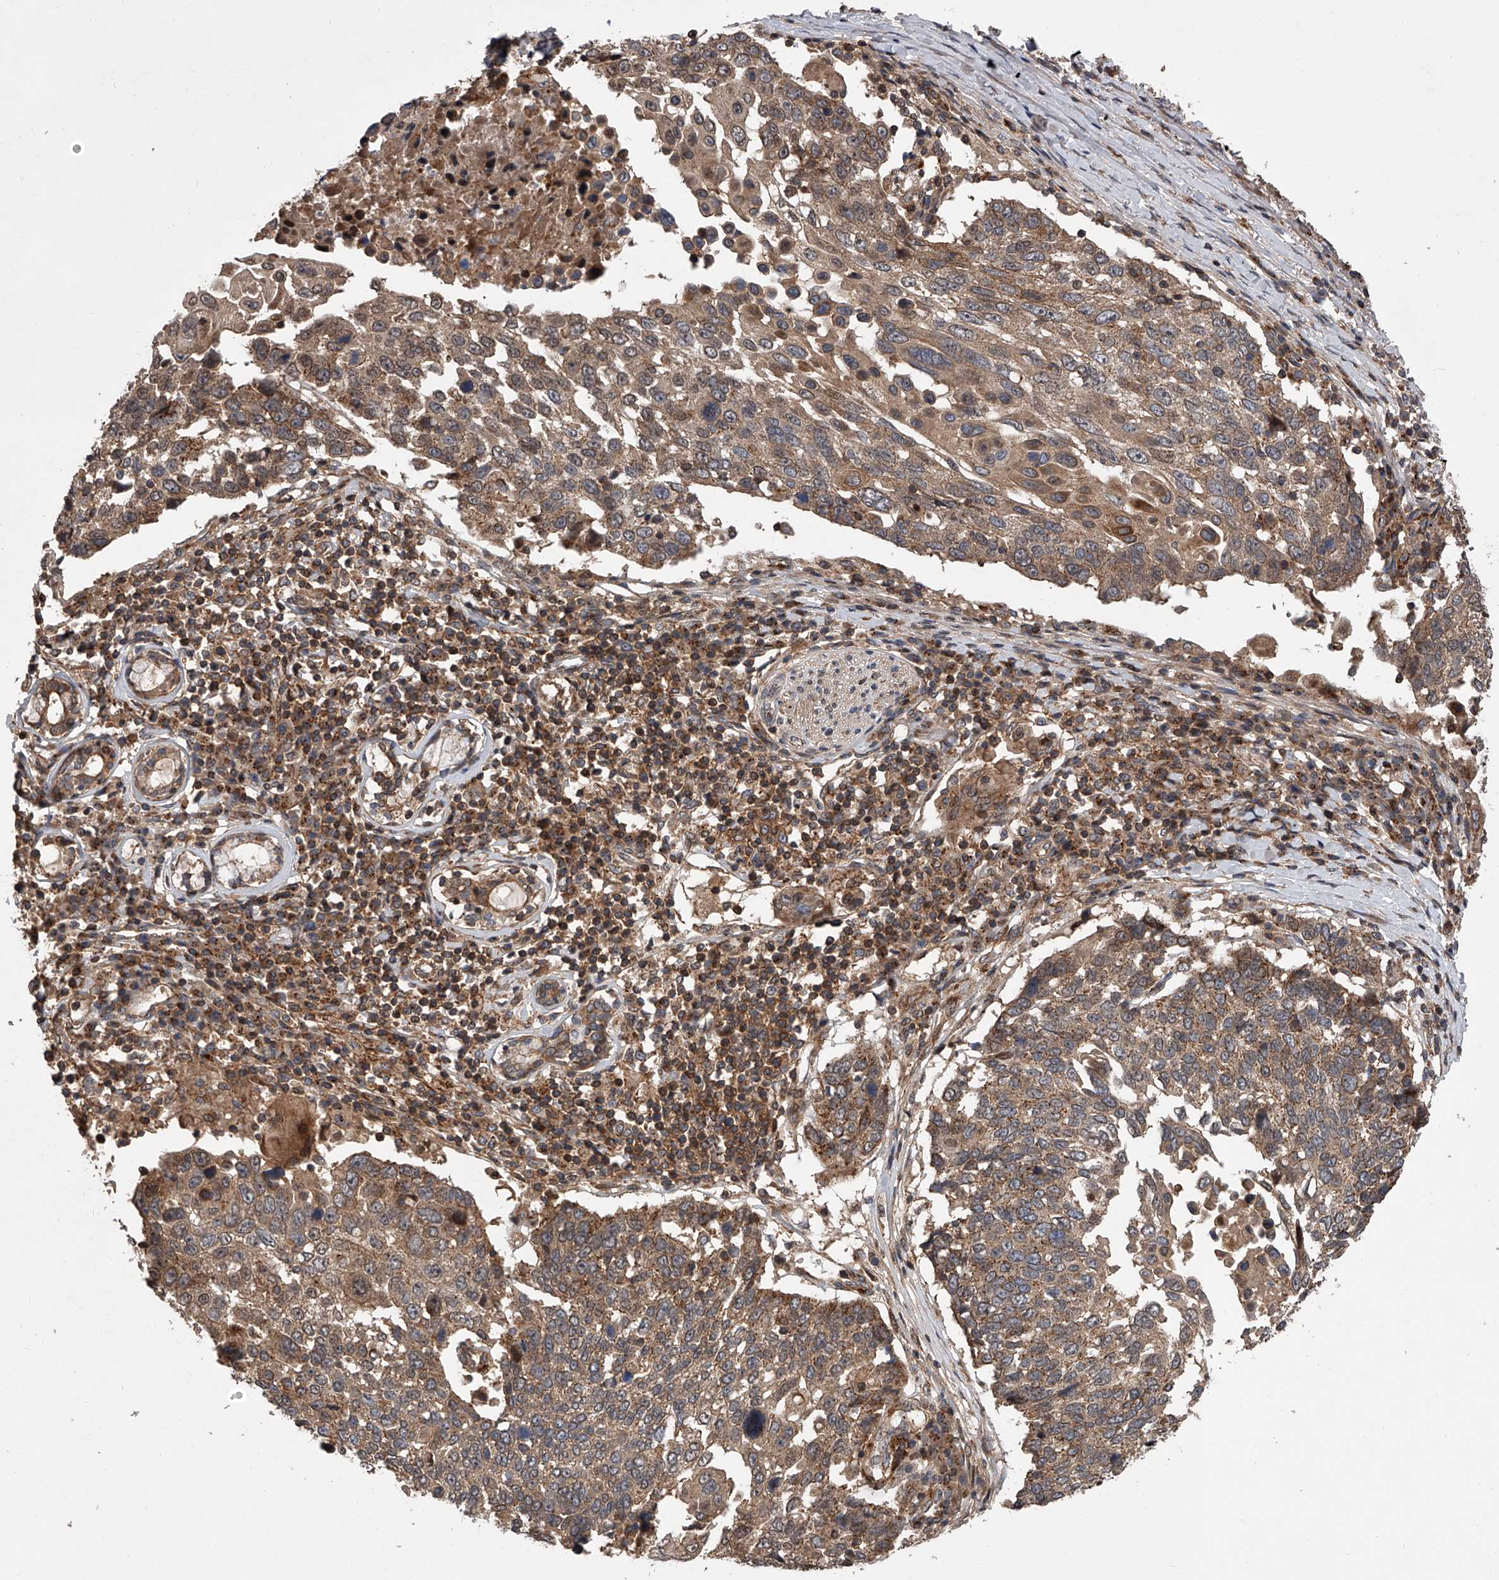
{"staining": {"intensity": "moderate", "quantity": ">75%", "location": "cytoplasmic/membranous"}, "tissue": "lung cancer", "cell_type": "Tumor cells", "image_type": "cancer", "snomed": [{"axis": "morphology", "description": "Squamous cell carcinoma, NOS"}, {"axis": "topography", "description": "Lung"}], "caption": "Tumor cells display moderate cytoplasmic/membranous staining in about >75% of cells in lung cancer (squamous cell carcinoma).", "gene": "USP47", "patient": {"sex": "male", "age": 66}}